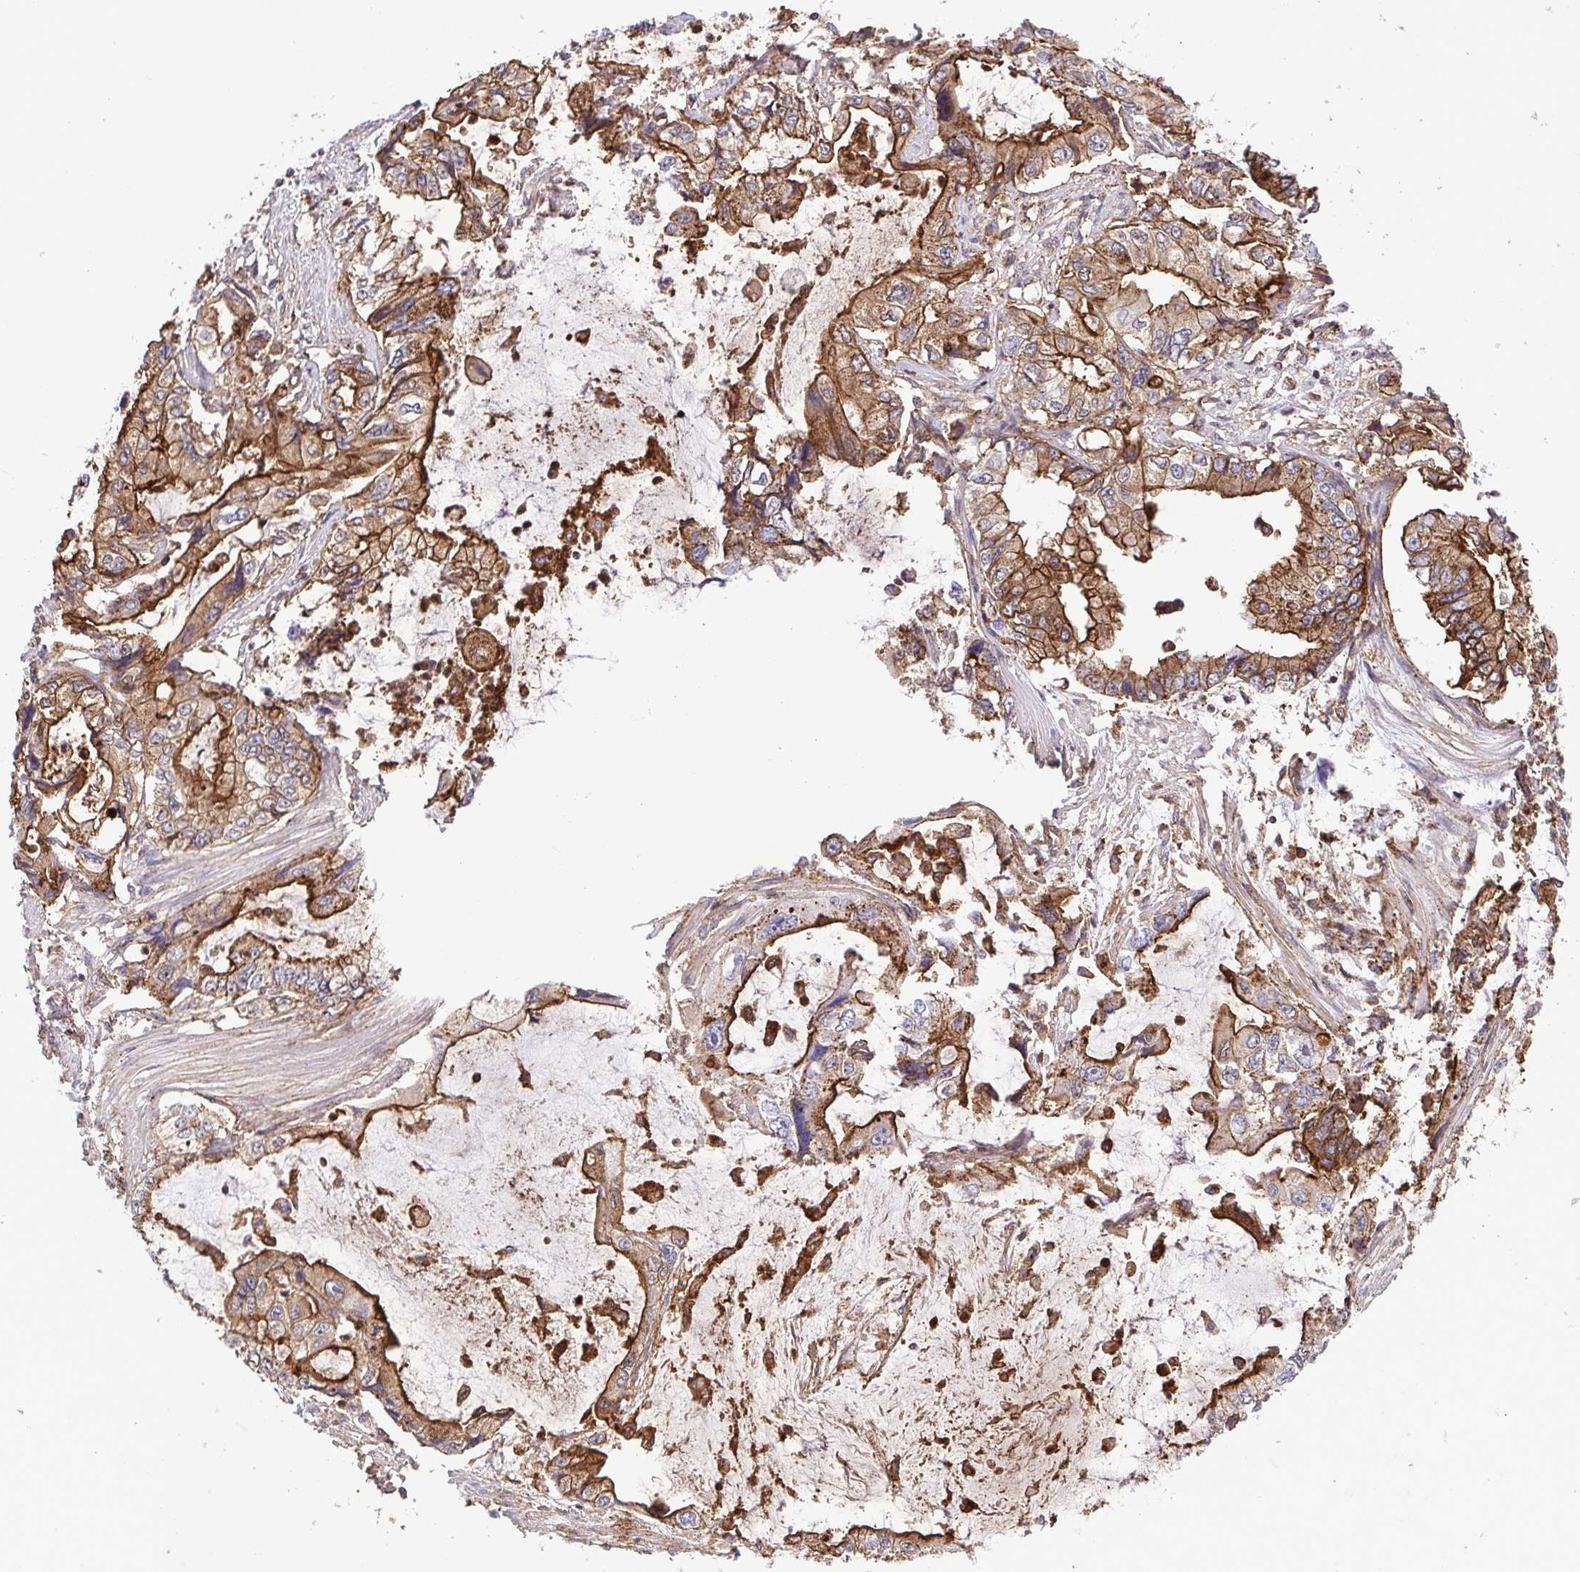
{"staining": {"intensity": "strong", "quantity": ">75%", "location": "cytoplasmic/membranous"}, "tissue": "stomach cancer", "cell_type": "Tumor cells", "image_type": "cancer", "snomed": [{"axis": "morphology", "description": "Adenocarcinoma, NOS"}, {"axis": "topography", "description": "Pancreas"}, {"axis": "topography", "description": "Stomach, upper"}, {"axis": "topography", "description": "Stomach"}], "caption": "Immunohistochemistry (IHC) staining of stomach cancer, which exhibits high levels of strong cytoplasmic/membranous positivity in about >75% of tumor cells indicating strong cytoplasmic/membranous protein staining. The staining was performed using DAB (3,3'-diaminobenzidine) (brown) for protein detection and nuclei were counterstained in hematoxylin (blue).", "gene": "CHMP1B", "patient": {"sex": "male", "age": 77}}